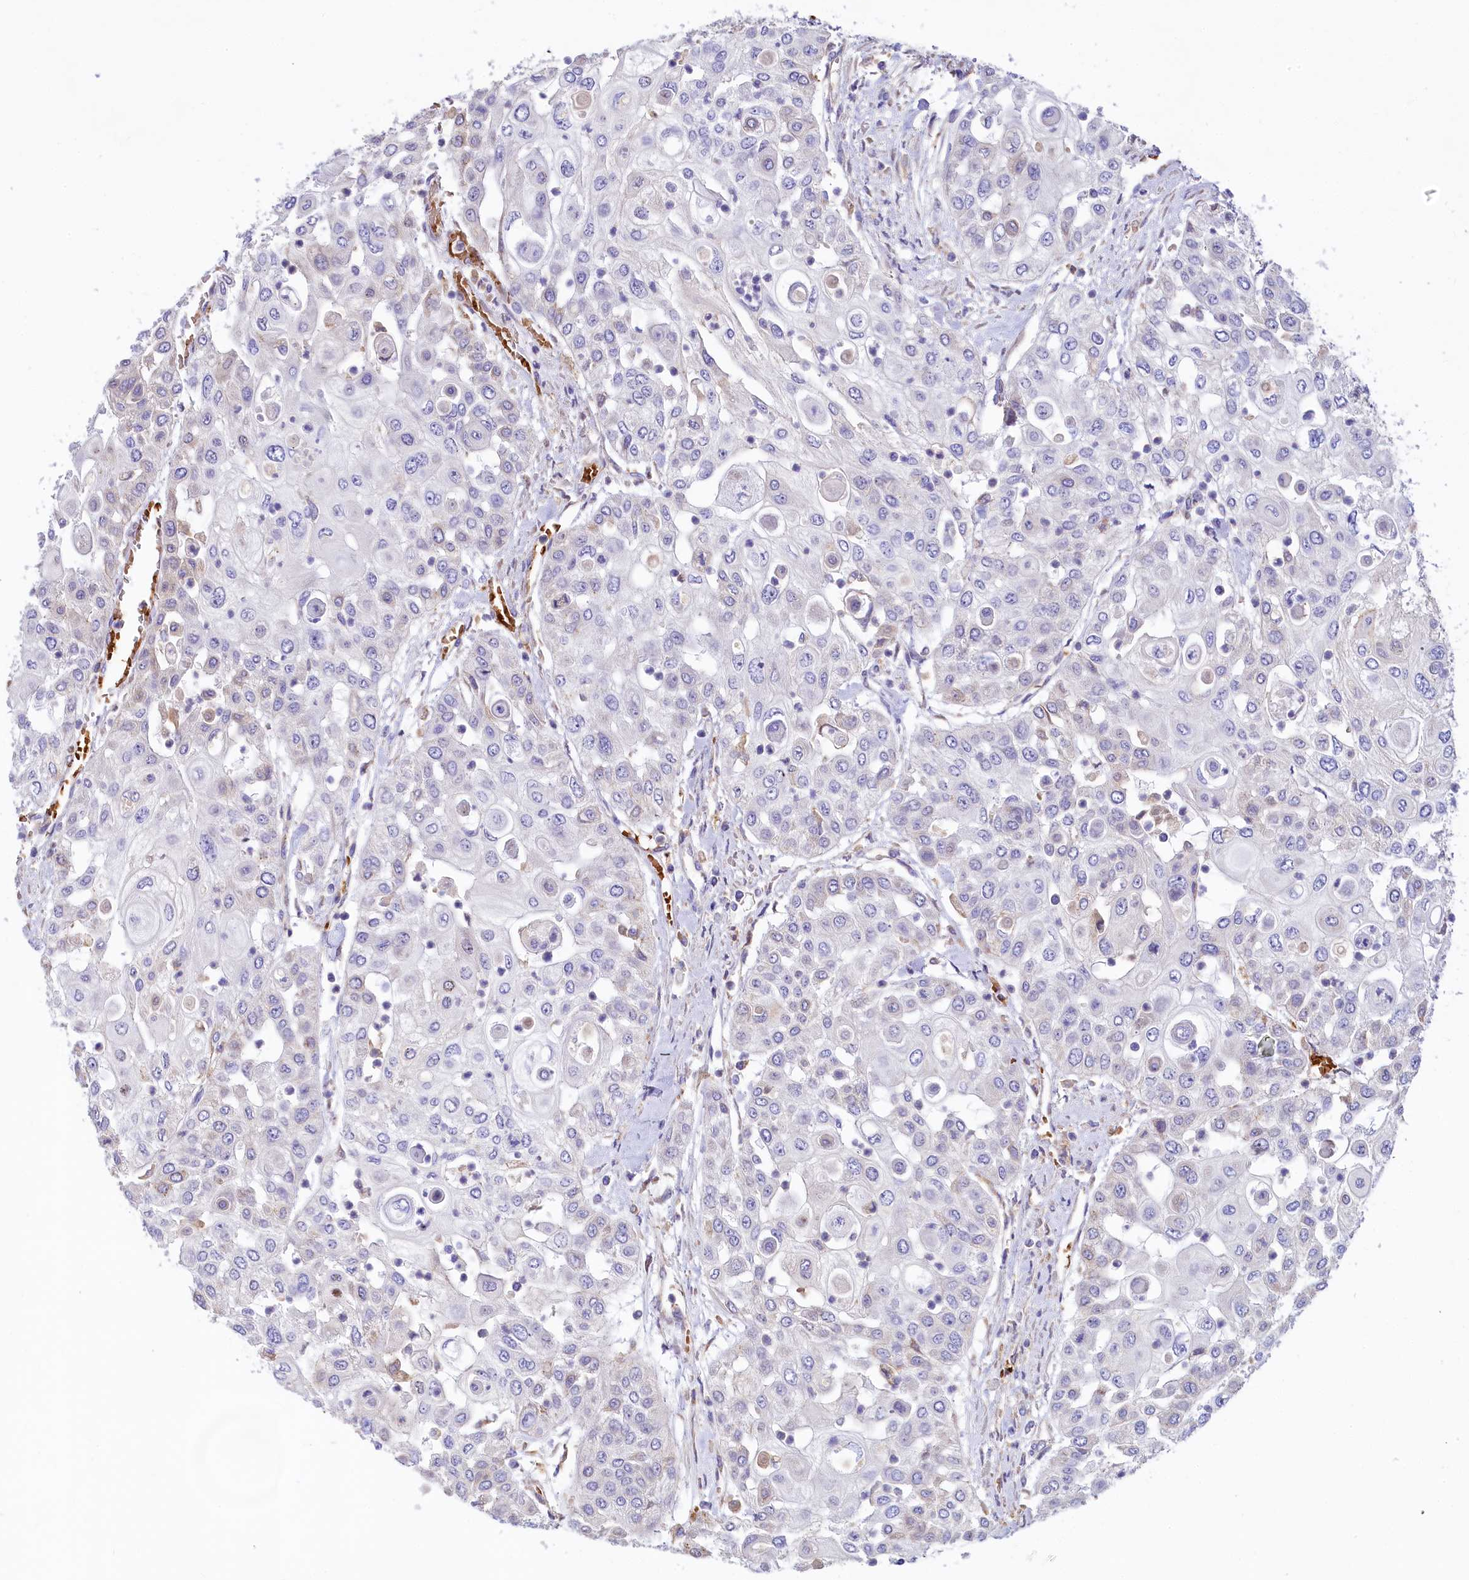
{"staining": {"intensity": "negative", "quantity": "none", "location": "none"}, "tissue": "urothelial cancer", "cell_type": "Tumor cells", "image_type": "cancer", "snomed": [{"axis": "morphology", "description": "Urothelial carcinoma, High grade"}, {"axis": "topography", "description": "Urinary bladder"}], "caption": "Image shows no protein staining in tumor cells of urothelial cancer tissue.", "gene": "HPS6", "patient": {"sex": "female", "age": 79}}